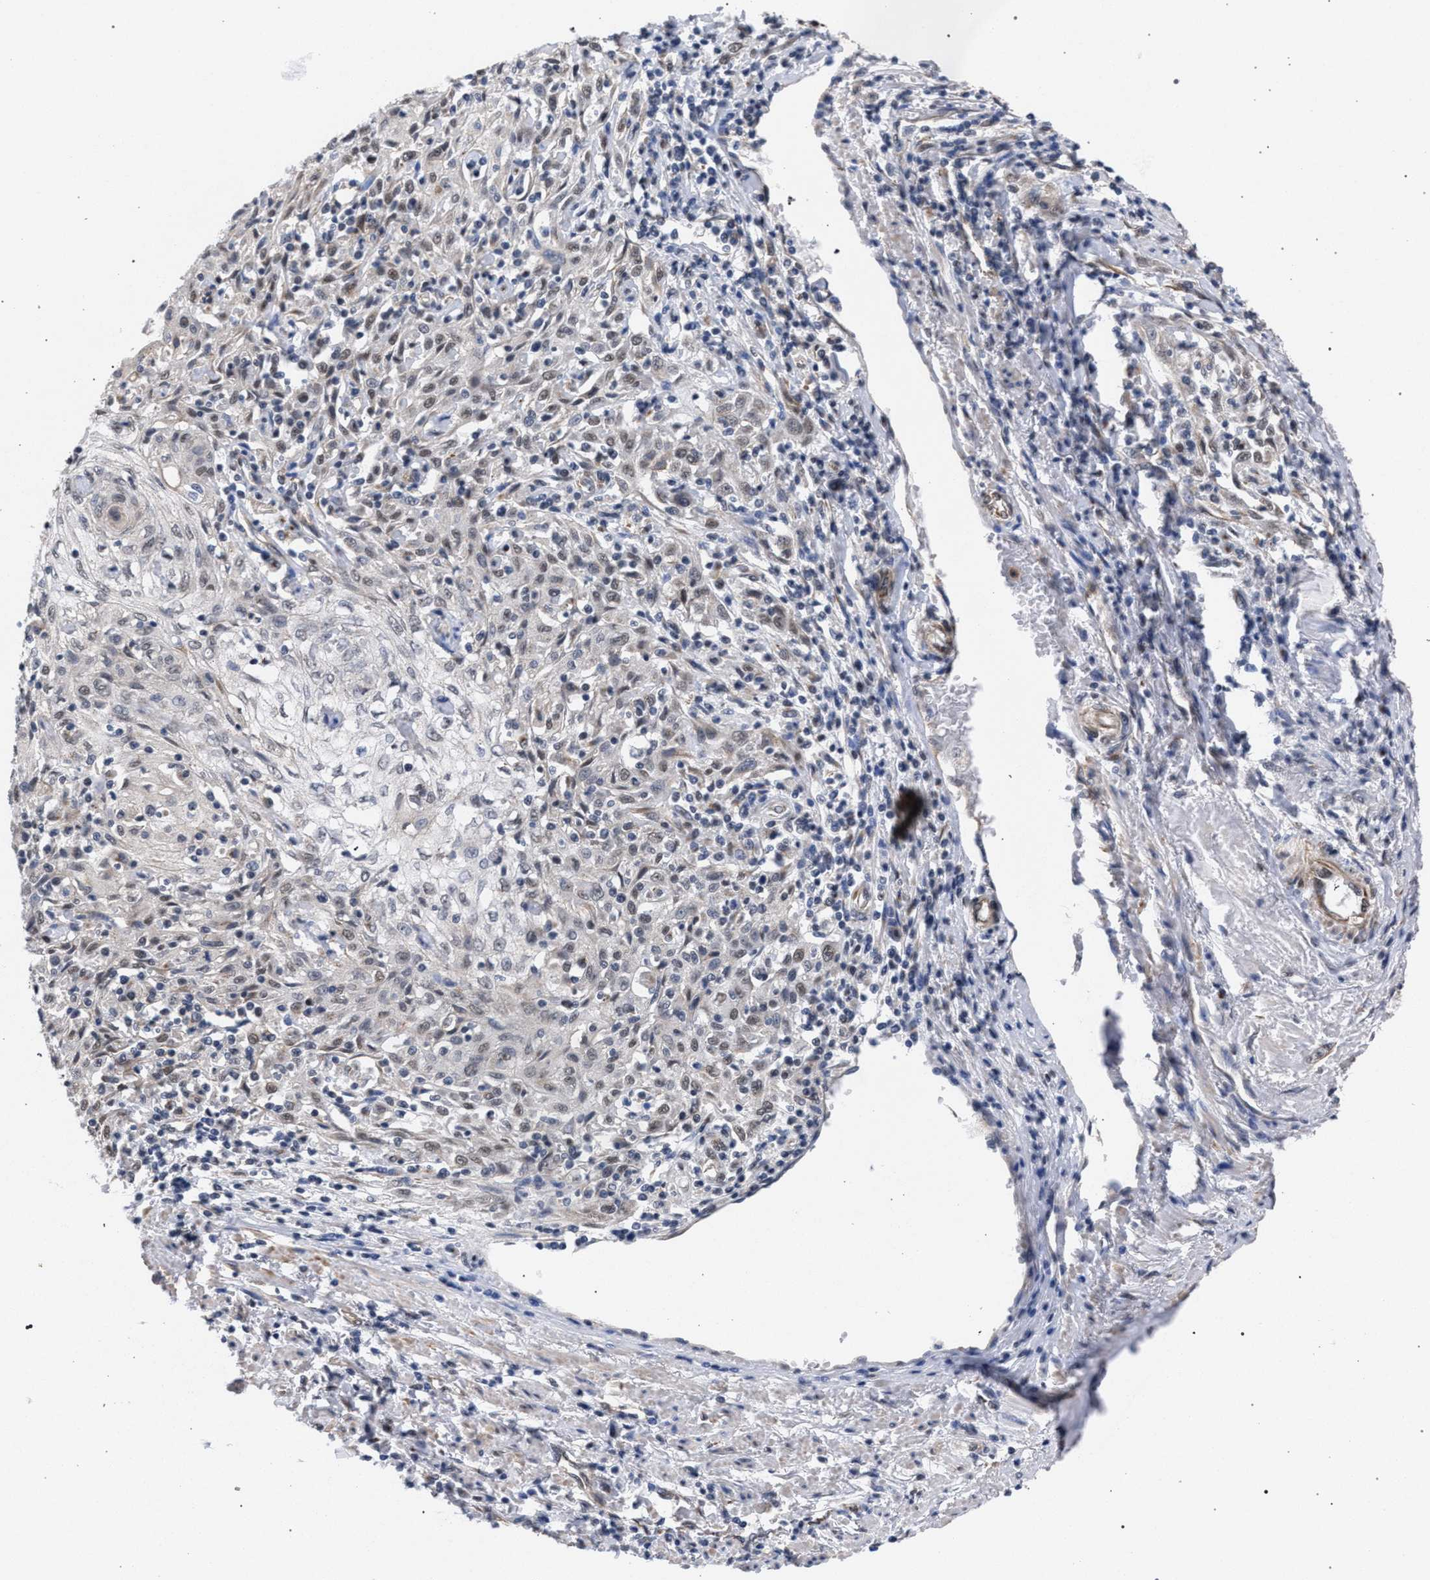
{"staining": {"intensity": "weak", "quantity": "<25%", "location": "cytoplasmic/membranous"}, "tissue": "skin cancer", "cell_type": "Tumor cells", "image_type": "cancer", "snomed": [{"axis": "morphology", "description": "Squamous cell carcinoma, NOS"}, {"axis": "morphology", "description": "Squamous cell carcinoma, metastatic, NOS"}, {"axis": "topography", "description": "Skin"}, {"axis": "topography", "description": "Lymph node"}], "caption": "This is a histopathology image of IHC staining of metastatic squamous cell carcinoma (skin), which shows no positivity in tumor cells.", "gene": "GOLGA2", "patient": {"sex": "male", "age": 75}}